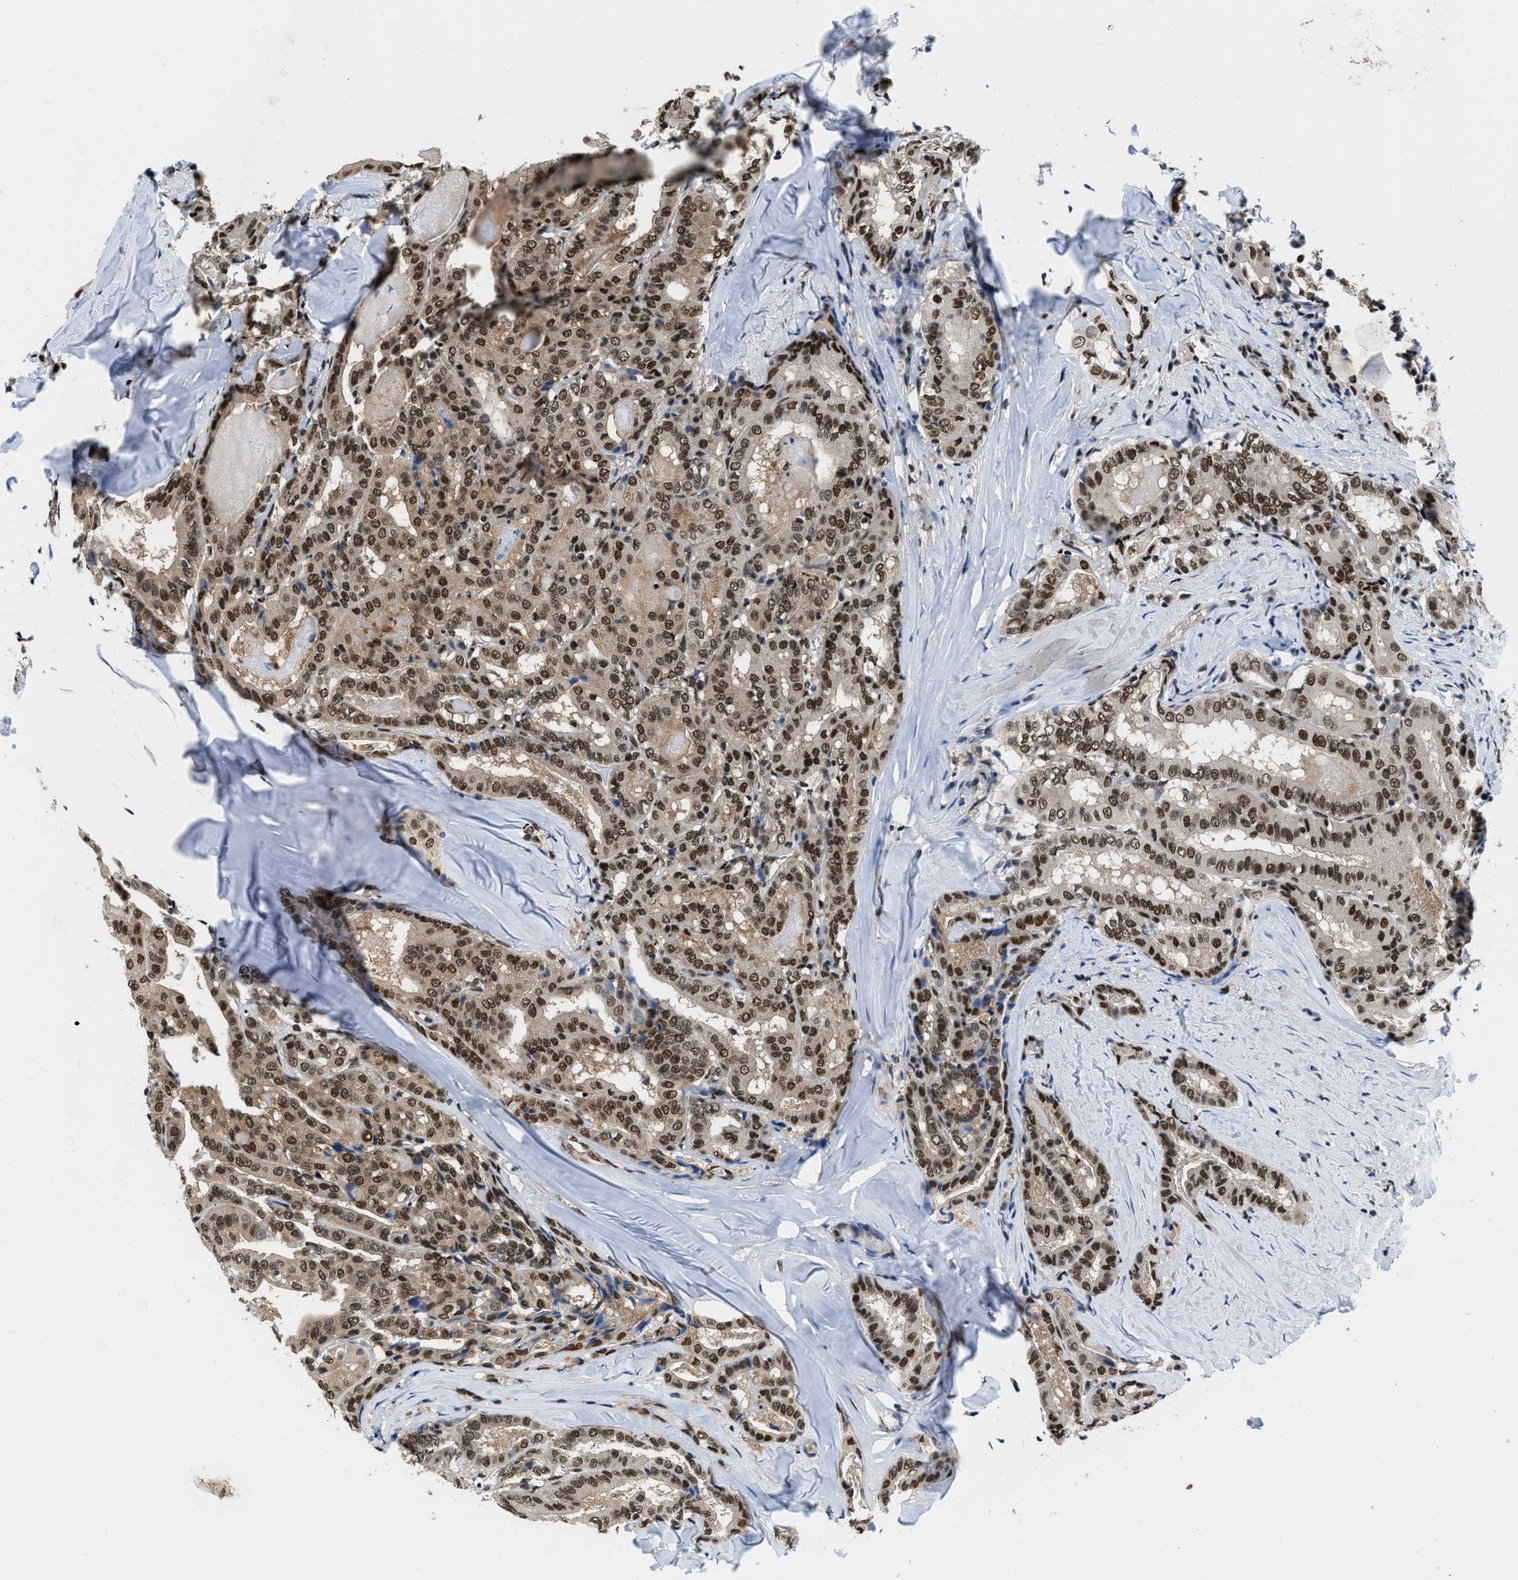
{"staining": {"intensity": "strong", "quantity": ">75%", "location": "nuclear"}, "tissue": "thyroid cancer", "cell_type": "Tumor cells", "image_type": "cancer", "snomed": [{"axis": "morphology", "description": "Papillary adenocarcinoma, NOS"}, {"axis": "topography", "description": "Thyroid gland"}], "caption": "The image demonstrates immunohistochemical staining of thyroid papillary adenocarcinoma. There is strong nuclear positivity is seen in approximately >75% of tumor cells.", "gene": "SAFB", "patient": {"sex": "female", "age": 42}}